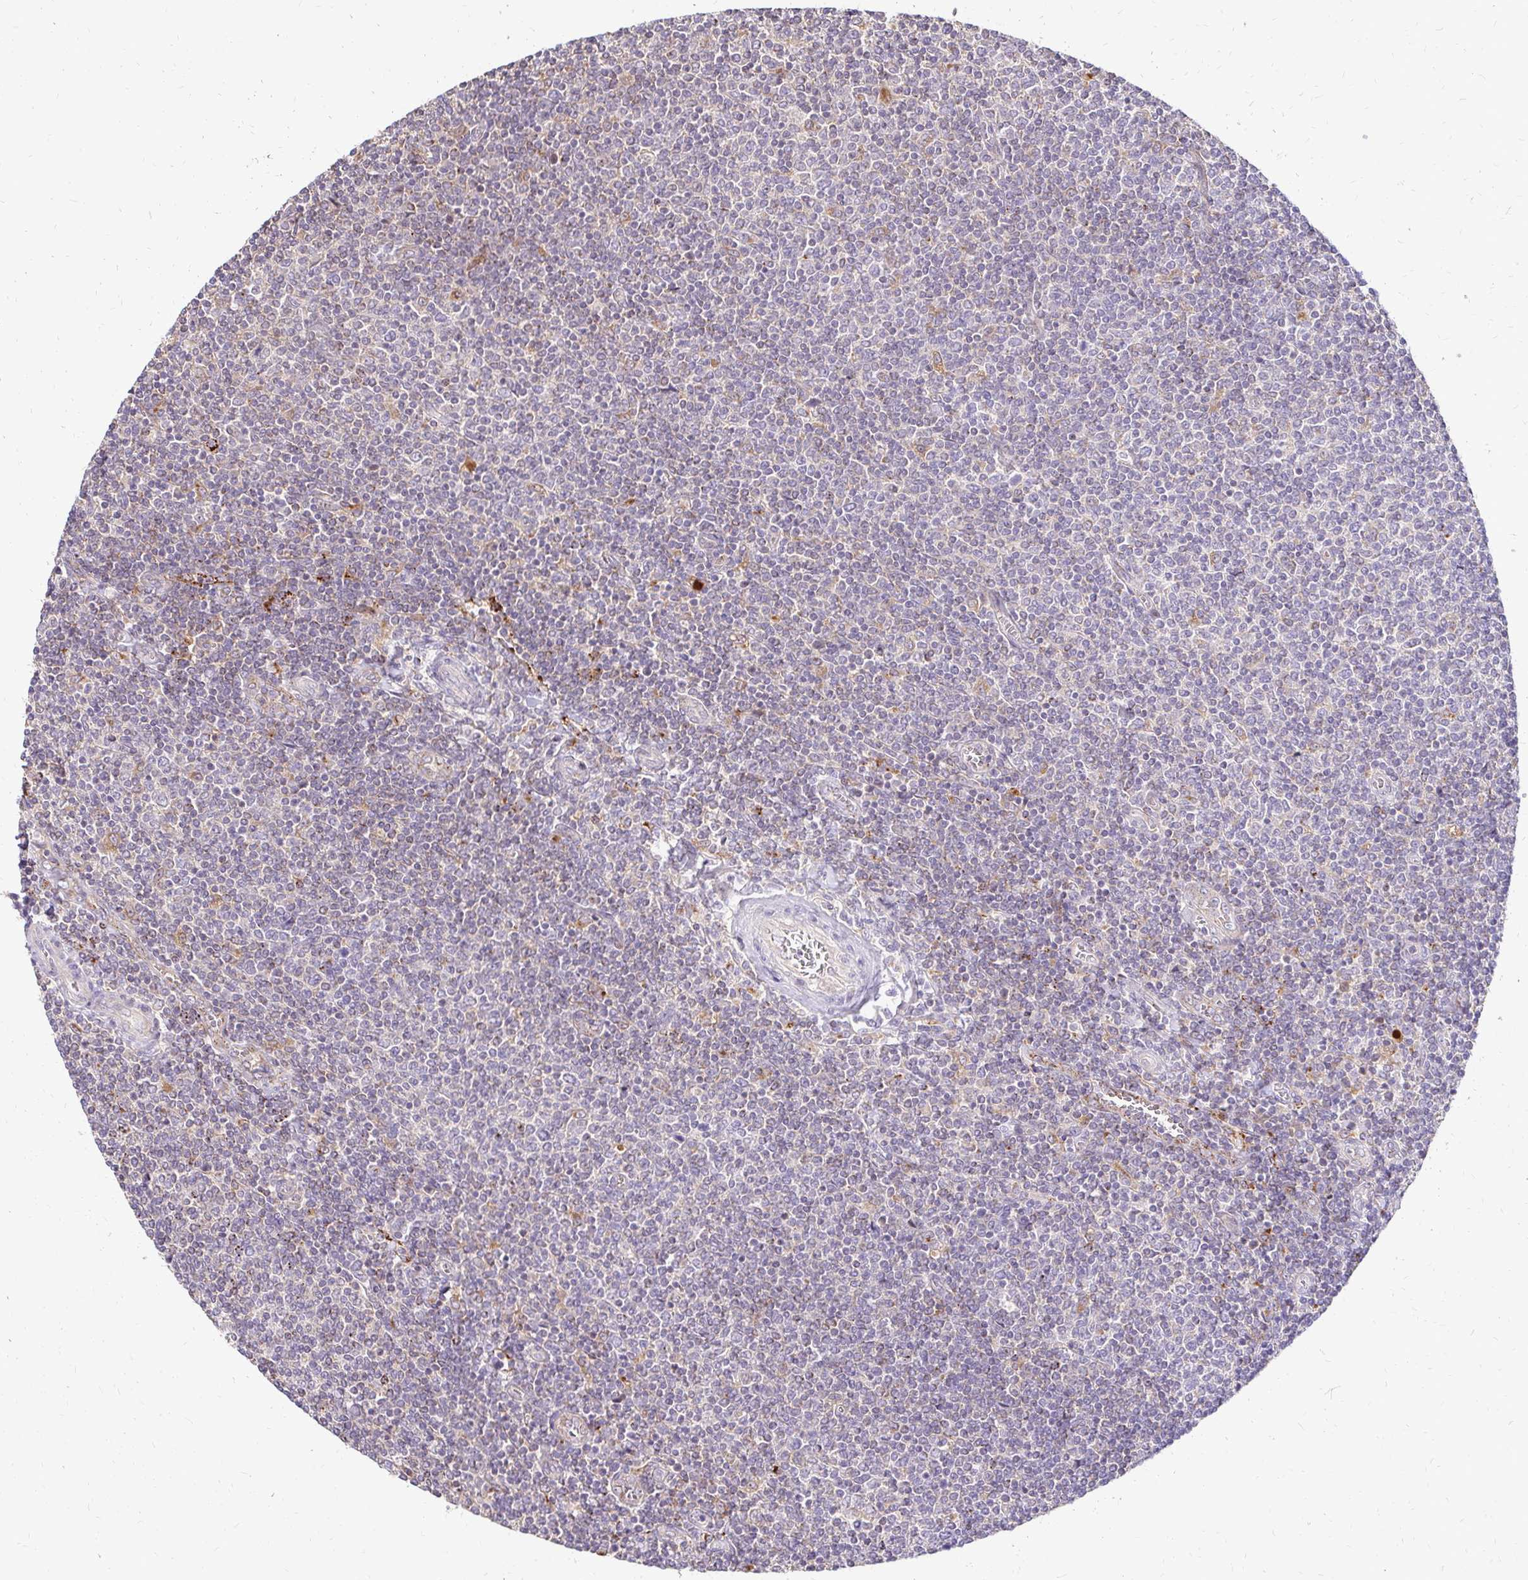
{"staining": {"intensity": "negative", "quantity": "none", "location": "none"}, "tissue": "lymphoma", "cell_type": "Tumor cells", "image_type": "cancer", "snomed": [{"axis": "morphology", "description": "Malignant lymphoma, non-Hodgkin's type, Low grade"}, {"axis": "topography", "description": "Lymph node"}], "caption": "Immunohistochemistry (IHC) of human lymphoma exhibits no positivity in tumor cells.", "gene": "IDUA", "patient": {"sex": "male", "age": 52}}